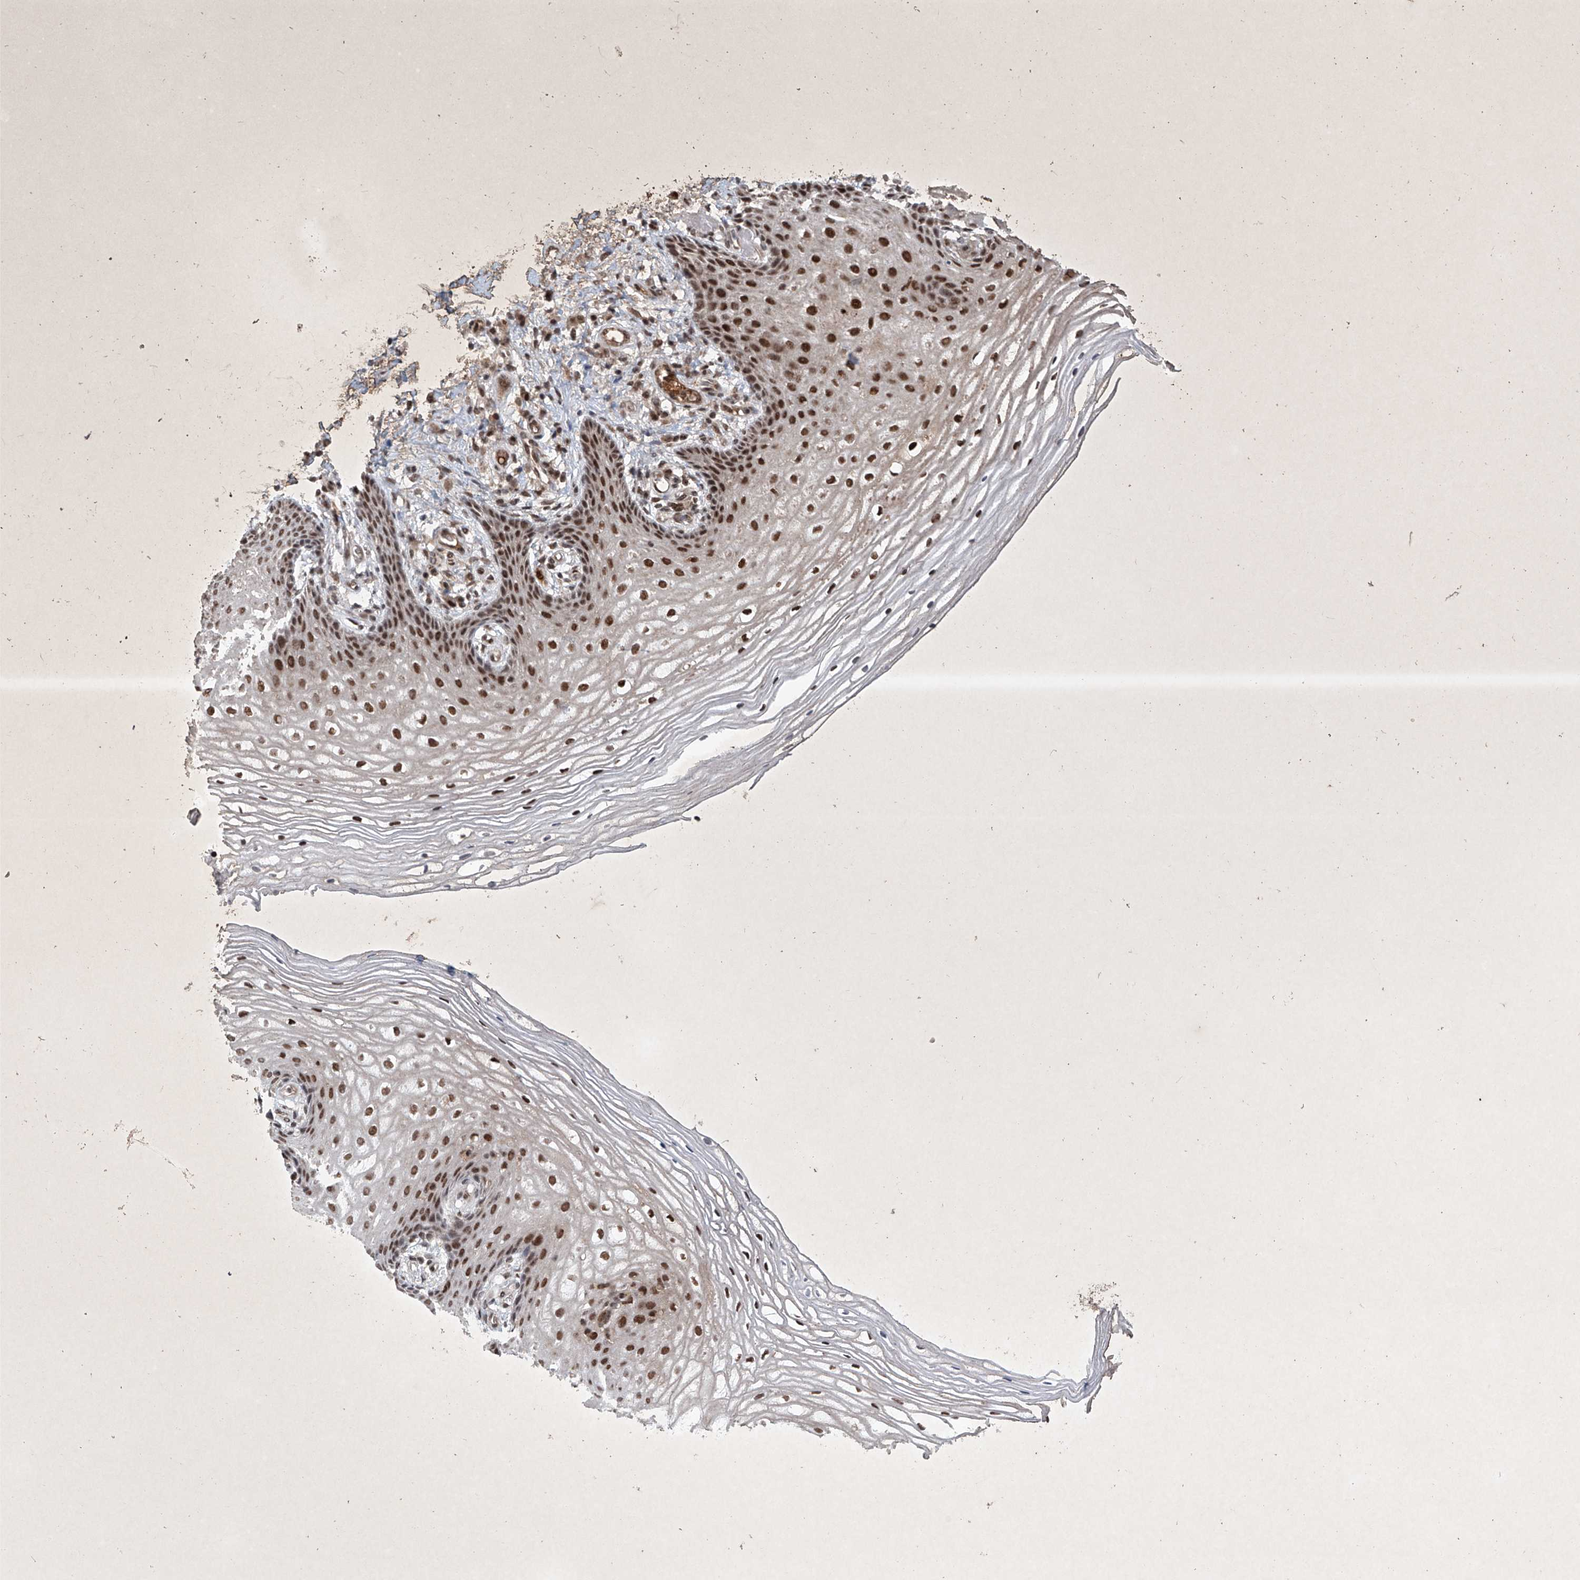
{"staining": {"intensity": "strong", "quantity": ">75%", "location": "cytoplasmic/membranous,nuclear"}, "tissue": "vagina", "cell_type": "Squamous epithelial cells", "image_type": "normal", "snomed": [{"axis": "morphology", "description": "Normal tissue, NOS"}, {"axis": "topography", "description": "Vagina"}], "caption": "Unremarkable vagina was stained to show a protein in brown. There is high levels of strong cytoplasmic/membranous,nuclear staining in about >75% of squamous epithelial cells. (DAB IHC, brown staining for protein, blue staining for nuclei).", "gene": "ZNF470", "patient": {"sex": "female", "age": 60}}